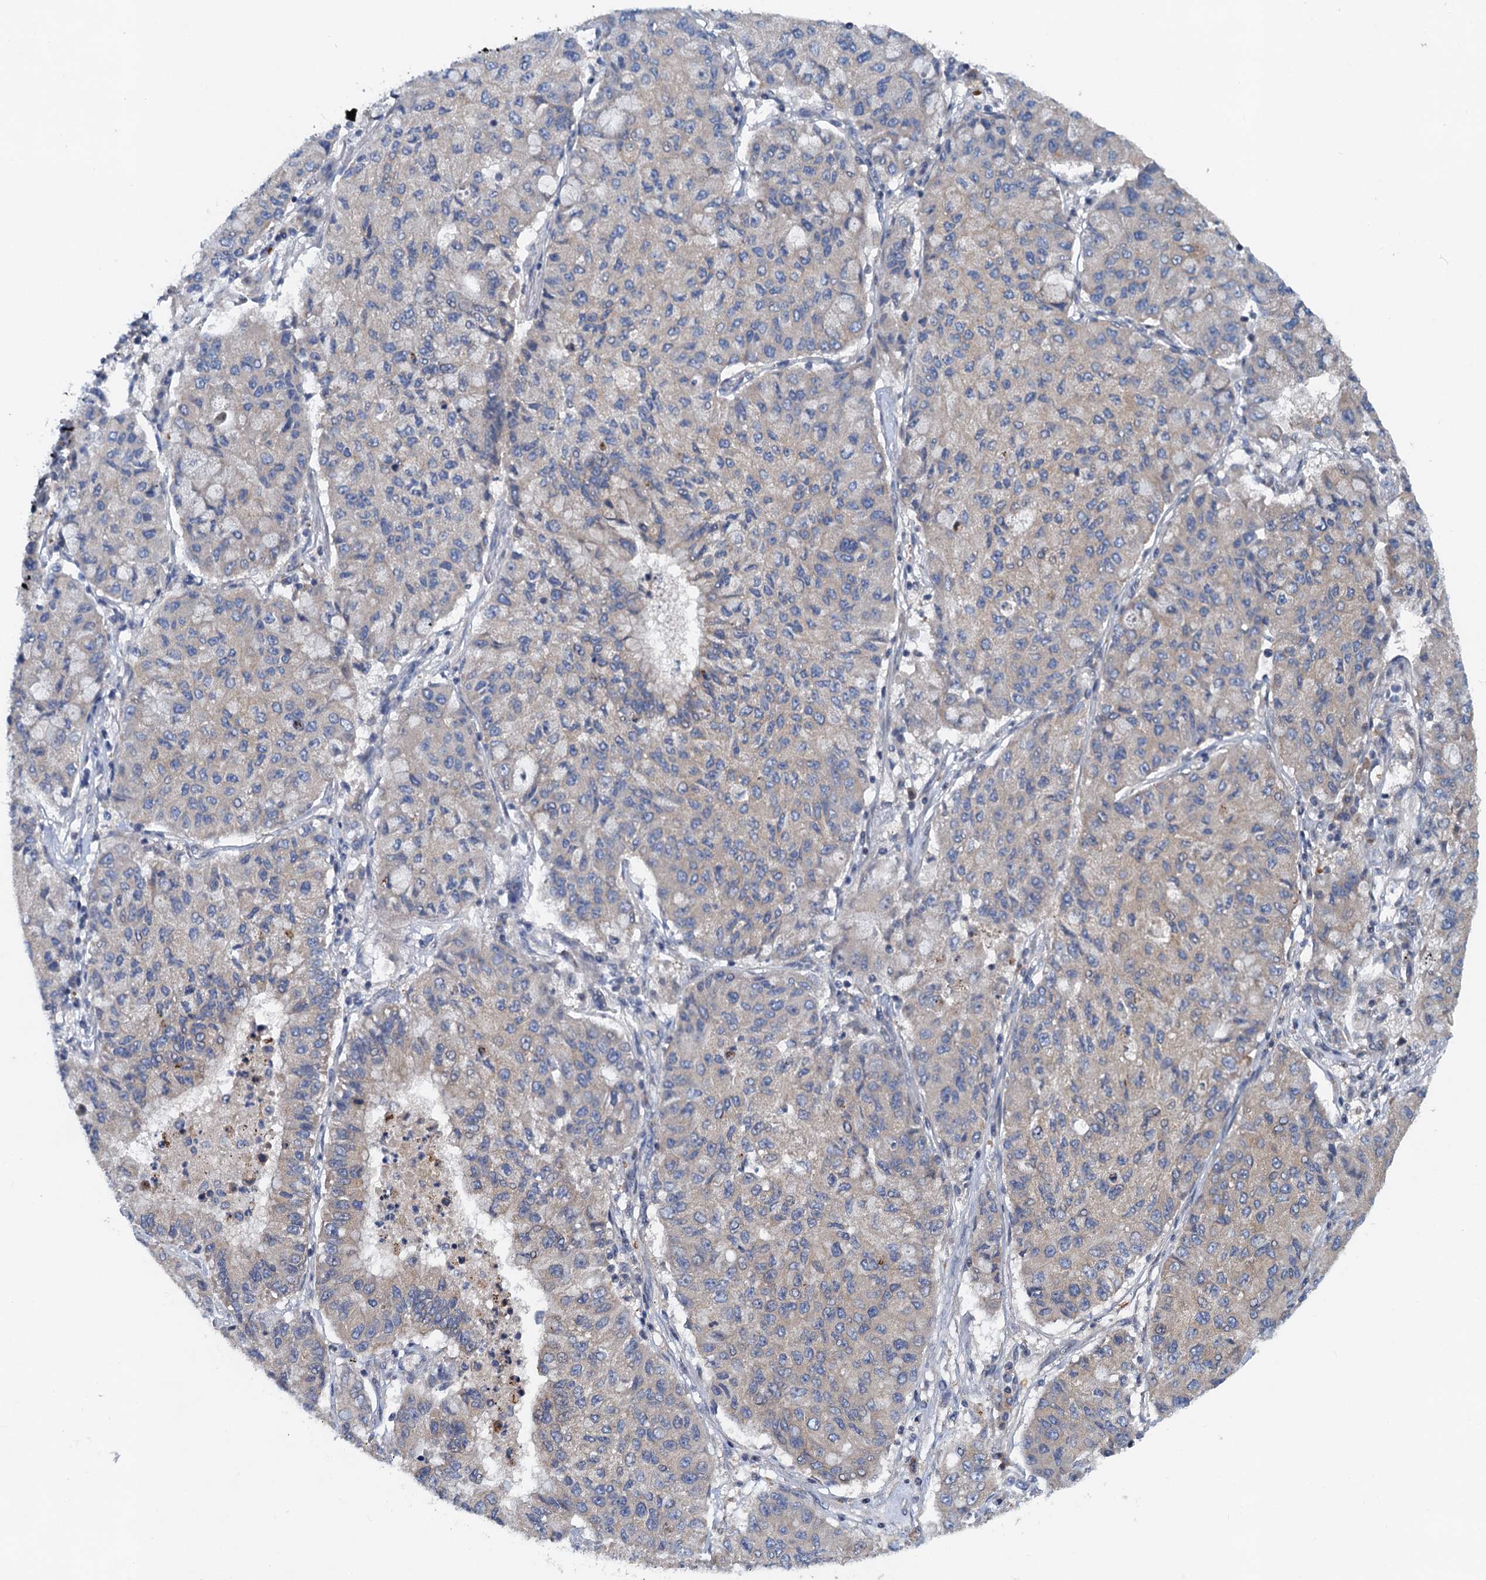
{"staining": {"intensity": "negative", "quantity": "none", "location": "none"}, "tissue": "lung cancer", "cell_type": "Tumor cells", "image_type": "cancer", "snomed": [{"axis": "morphology", "description": "Squamous cell carcinoma, NOS"}, {"axis": "topography", "description": "Lung"}], "caption": "IHC of human squamous cell carcinoma (lung) exhibits no staining in tumor cells.", "gene": "NBEA", "patient": {"sex": "male", "age": 74}}